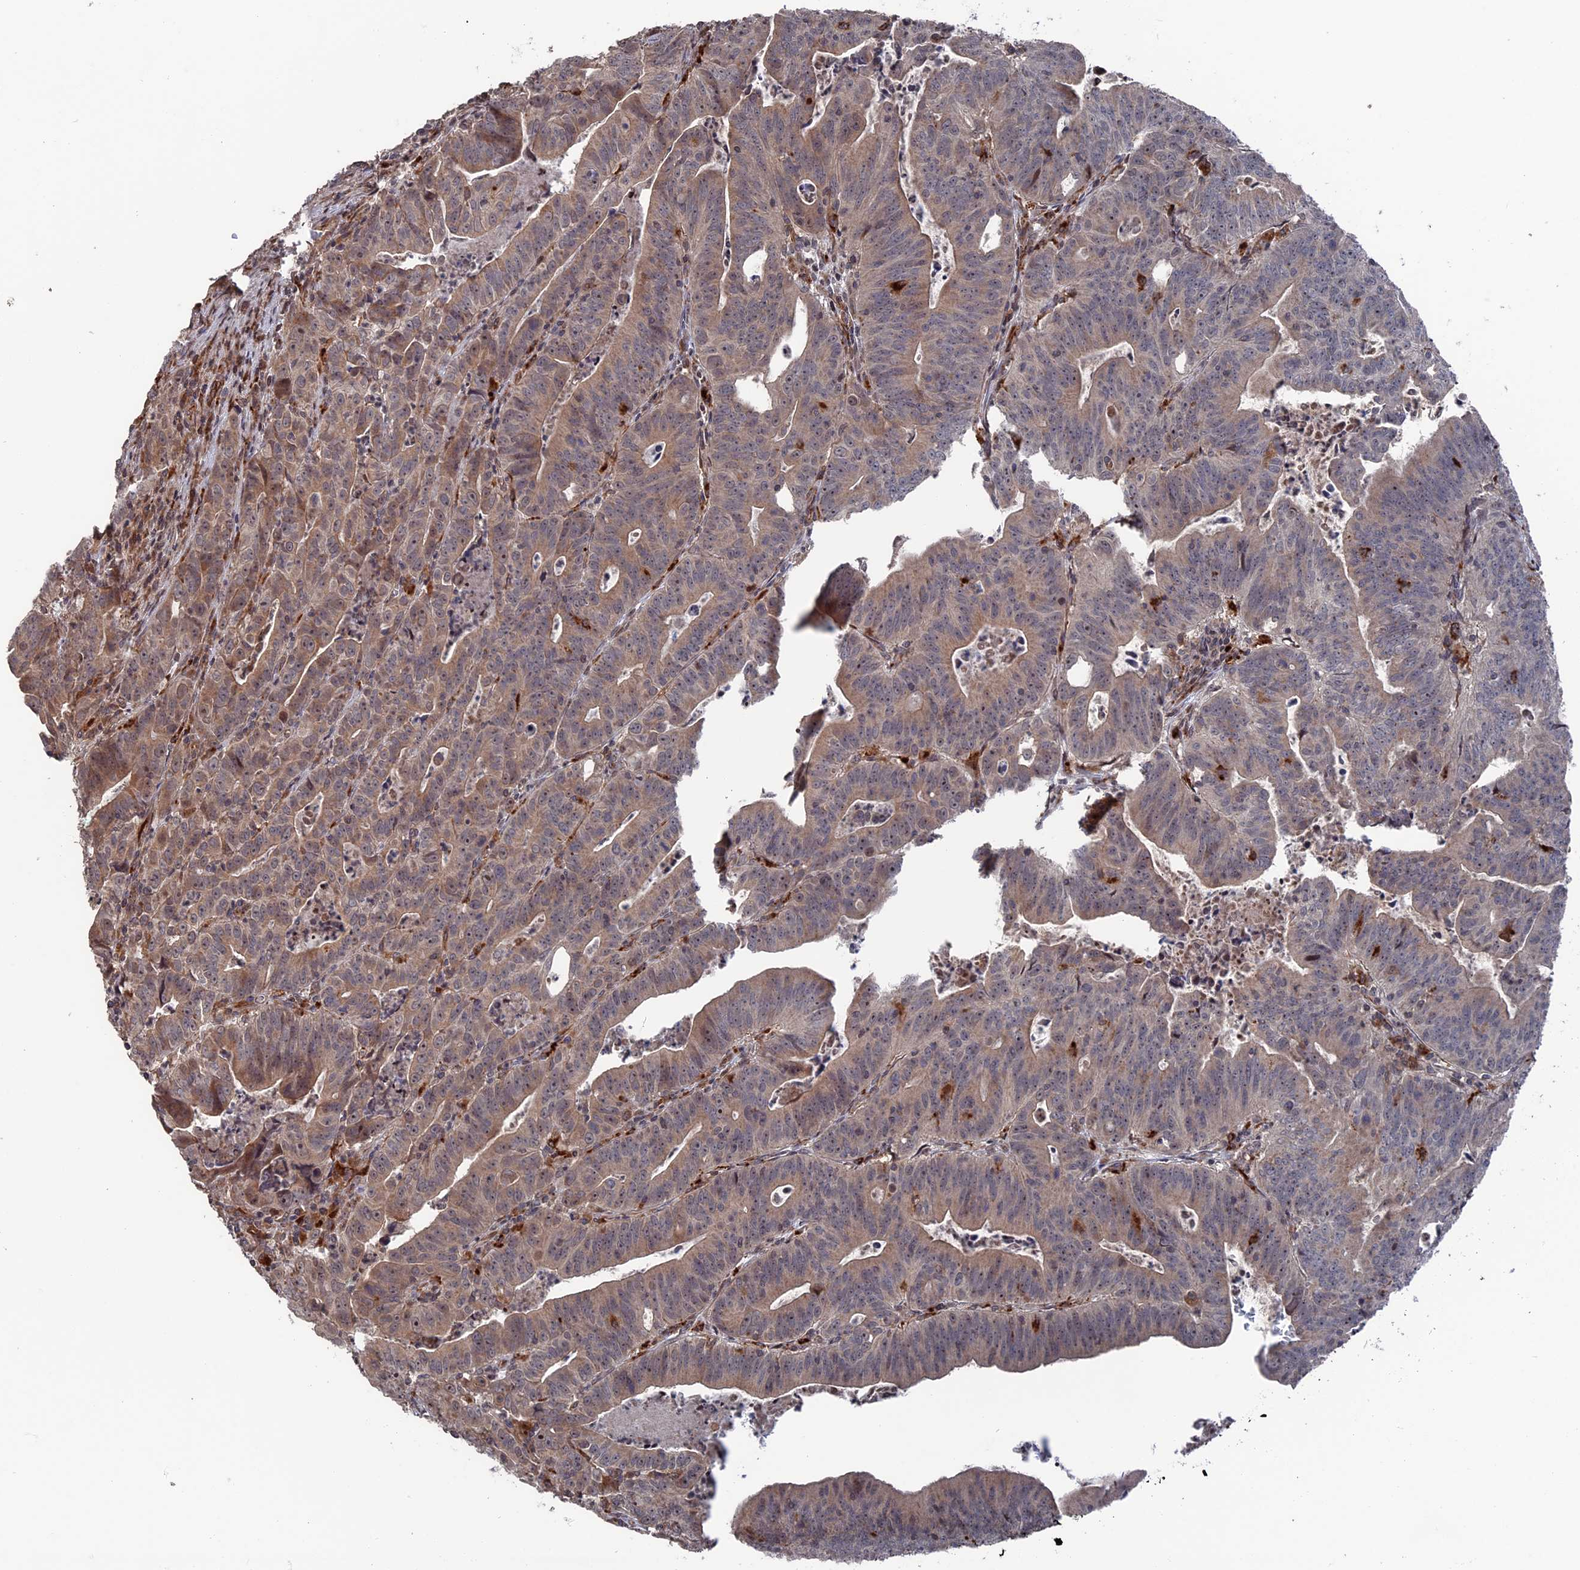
{"staining": {"intensity": "weak", "quantity": ">75%", "location": "cytoplasmic/membranous,nuclear"}, "tissue": "colorectal cancer", "cell_type": "Tumor cells", "image_type": "cancer", "snomed": [{"axis": "morphology", "description": "Adenocarcinoma, NOS"}, {"axis": "topography", "description": "Rectum"}], "caption": "Colorectal cancer stained with DAB (3,3'-diaminobenzidine) IHC demonstrates low levels of weak cytoplasmic/membranous and nuclear staining in approximately >75% of tumor cells.", "gene": "PLA2G15", "patient": {"sex": "male", "age": 69}}